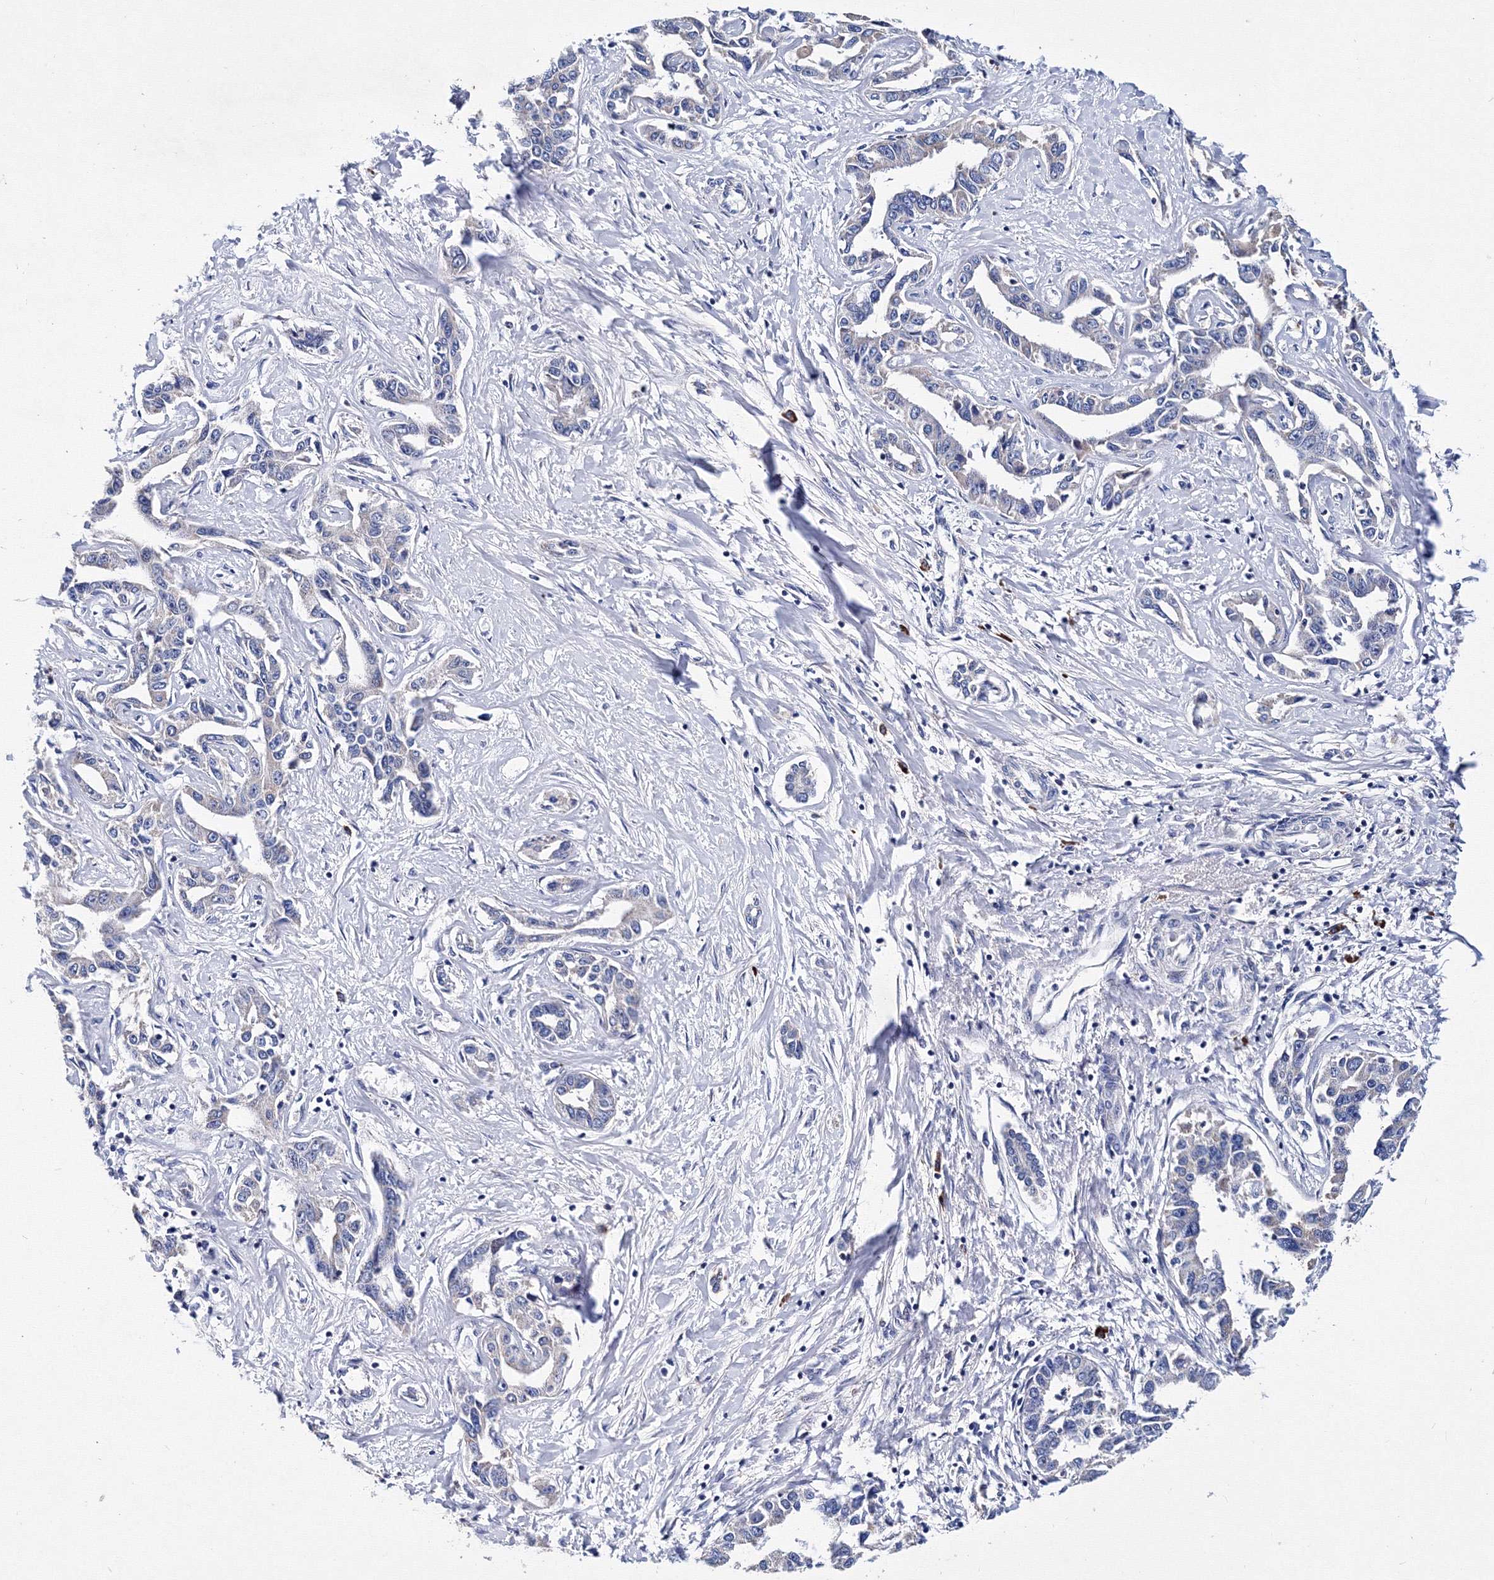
{"staining": {"intensity": "negative", "quantity": "none", "location": "none"}, "tissue": "liver cancer", "cell_type": "Tumor cells", "image_type": "cancer", "snomed": [{"axis": "morphology", "description": "Cholangiocarcinoma"}, {"axis": "topography", "description": "Liver"}], "caption": "This is a photomicrograph of IHC staining of liver cancer, which shows no staining in tumor cells.", "gene": "TRPM2", "patient": {"sex": "male", "age": 59}}